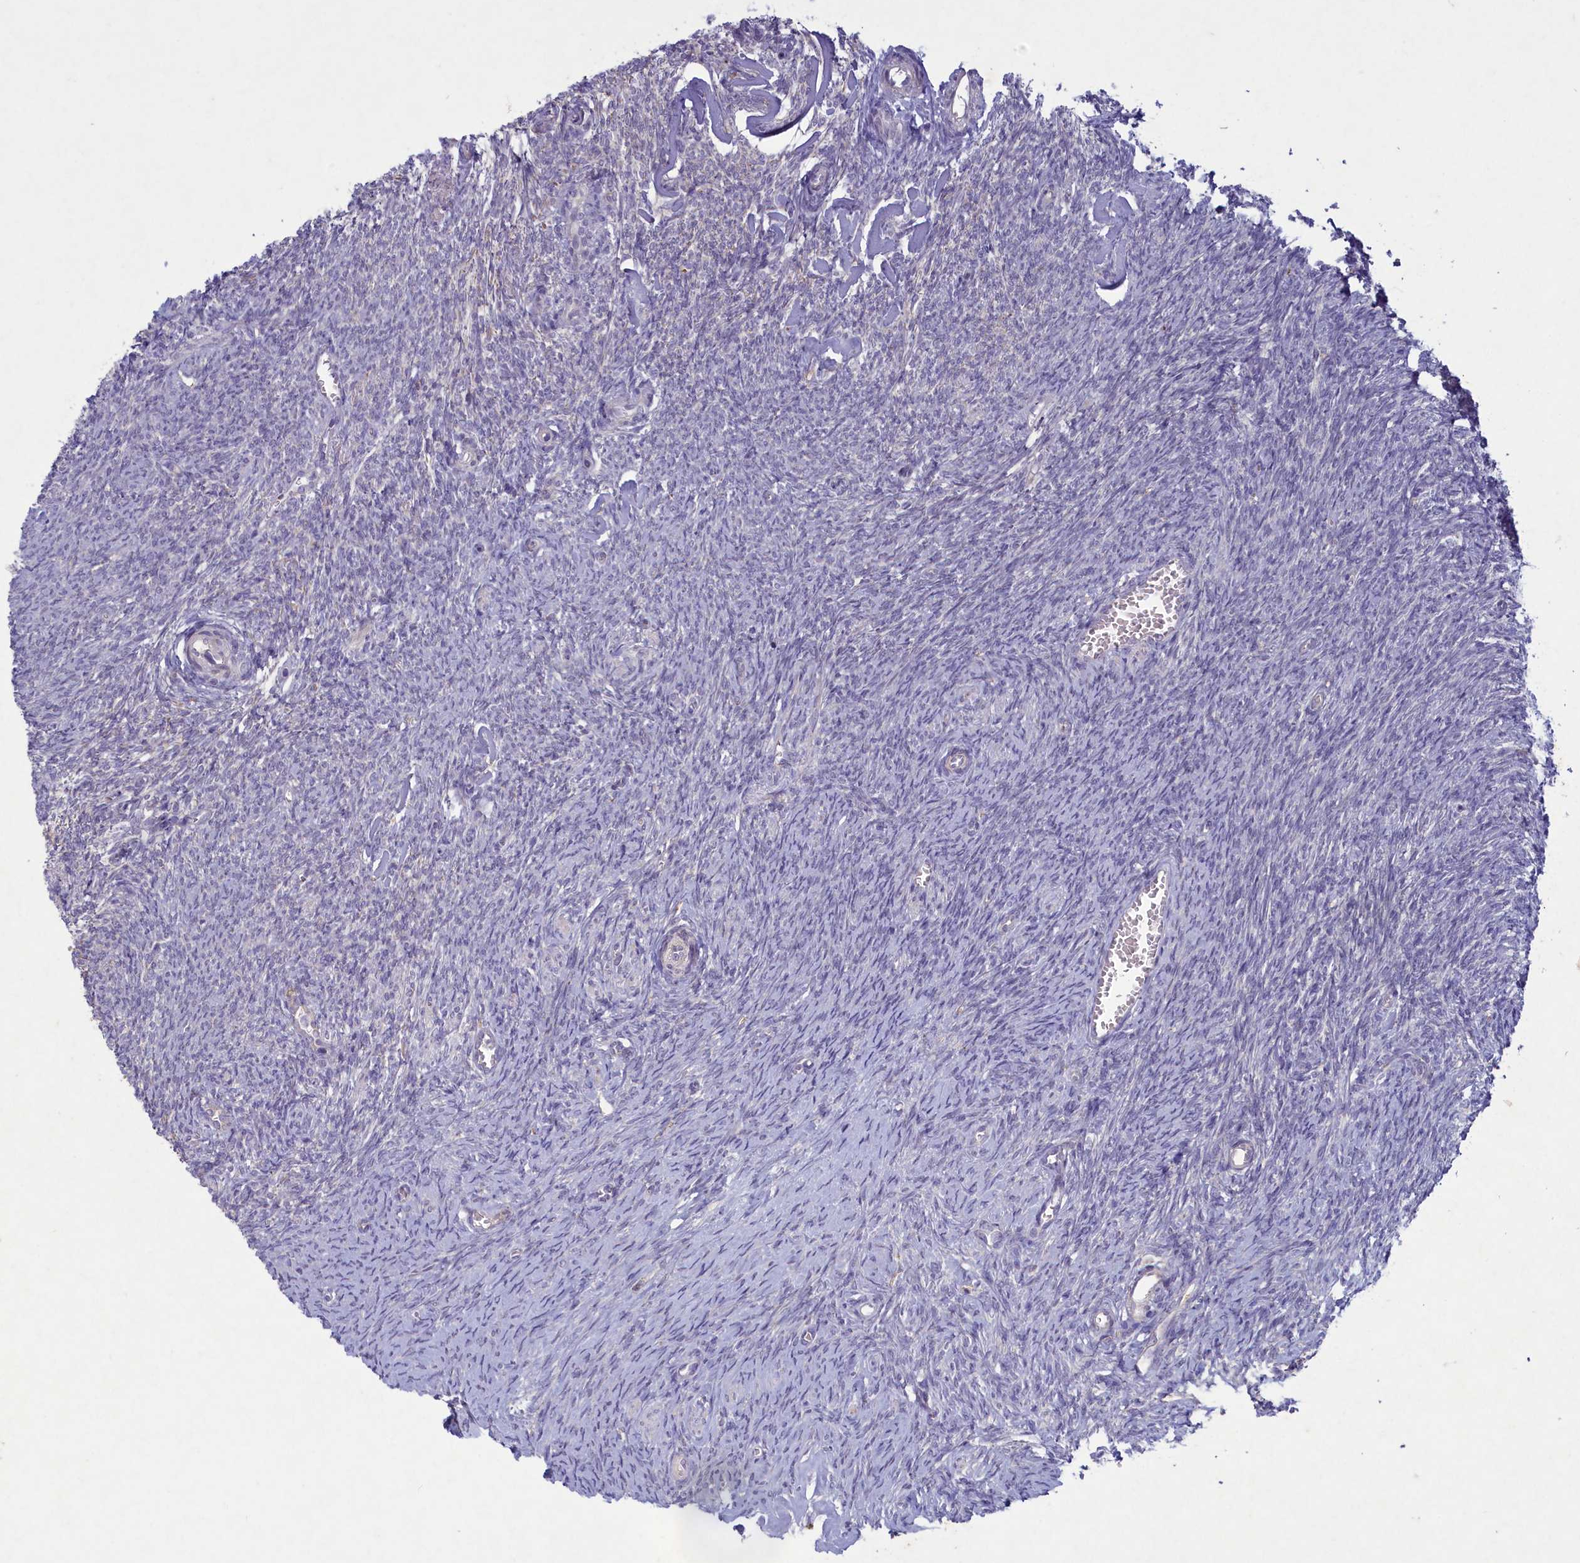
{"staining": {"intensity": "negative", "quantity": "none", "location": "none"}, "tissue": "ovary", "cell_type": "Ovarian stroma cells", "image_type": "normal", "snomed": [{"axis": "morphology", "description": "Normal tissue, NOS"}, {"axis": "topography", "description": "Ovary"}], "caption": "Ovarian stroma cells show no significant expression in normal ovary.", "gene": "PLEKHG6", "patient": {"sex": "female", "age": 44}}